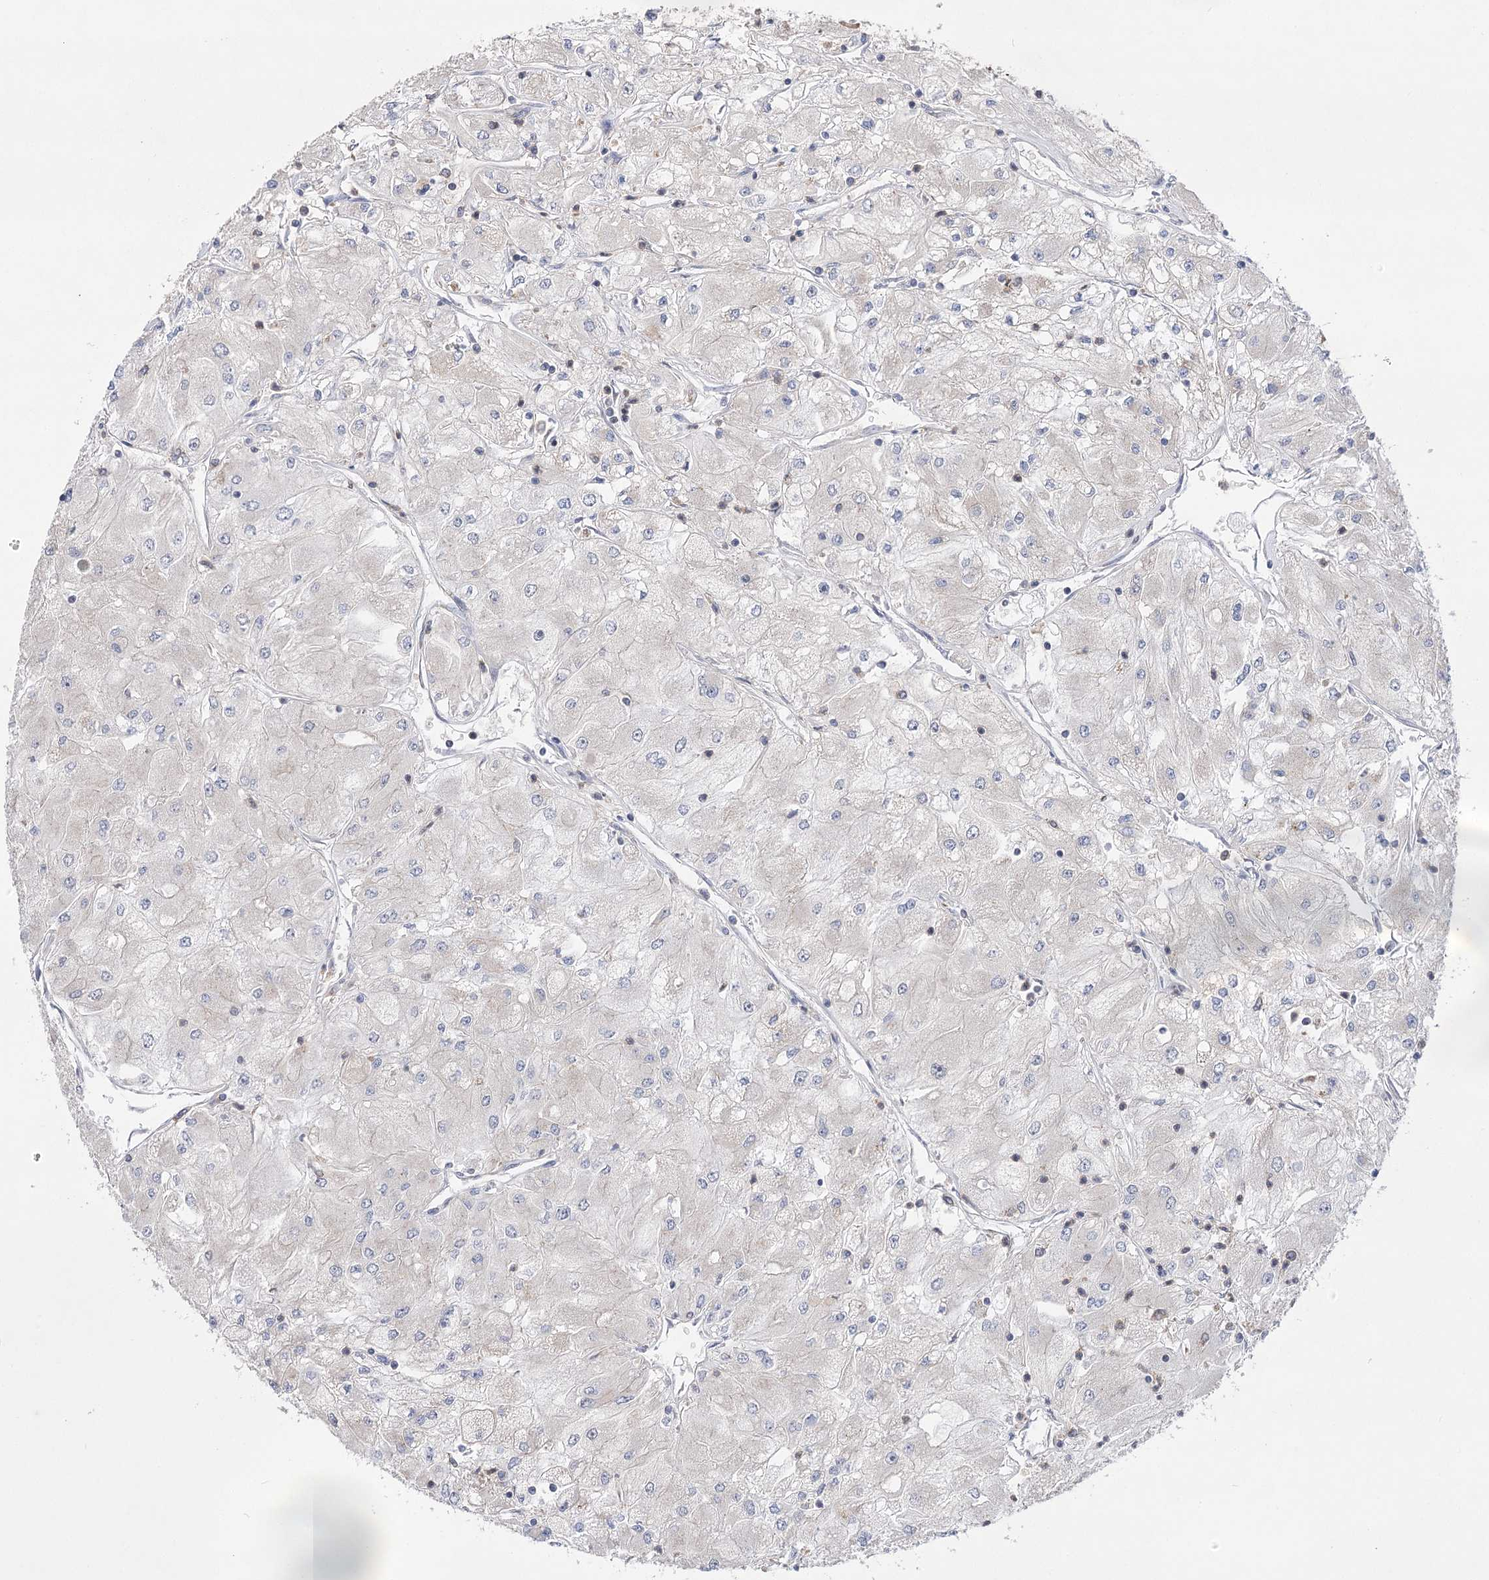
{"staining": {"intensity": "negative", "quantity": "none", "location": "none"}, "tissue": "renal cancer", "cell_type": "Tumor cells", "image_type": "cancer", "snomed": [{"axis": "morphology", "description": "Adenocarcinoma, NOS"}, {"axis": "topography", "description": "Kidney"}], "caption": "A histopathology image of human renal cancer (adenocarcinoma) is negative for staining in tumor cells.", "gene": "AURKC", "patient": {"sex": "male", "age": 80}}